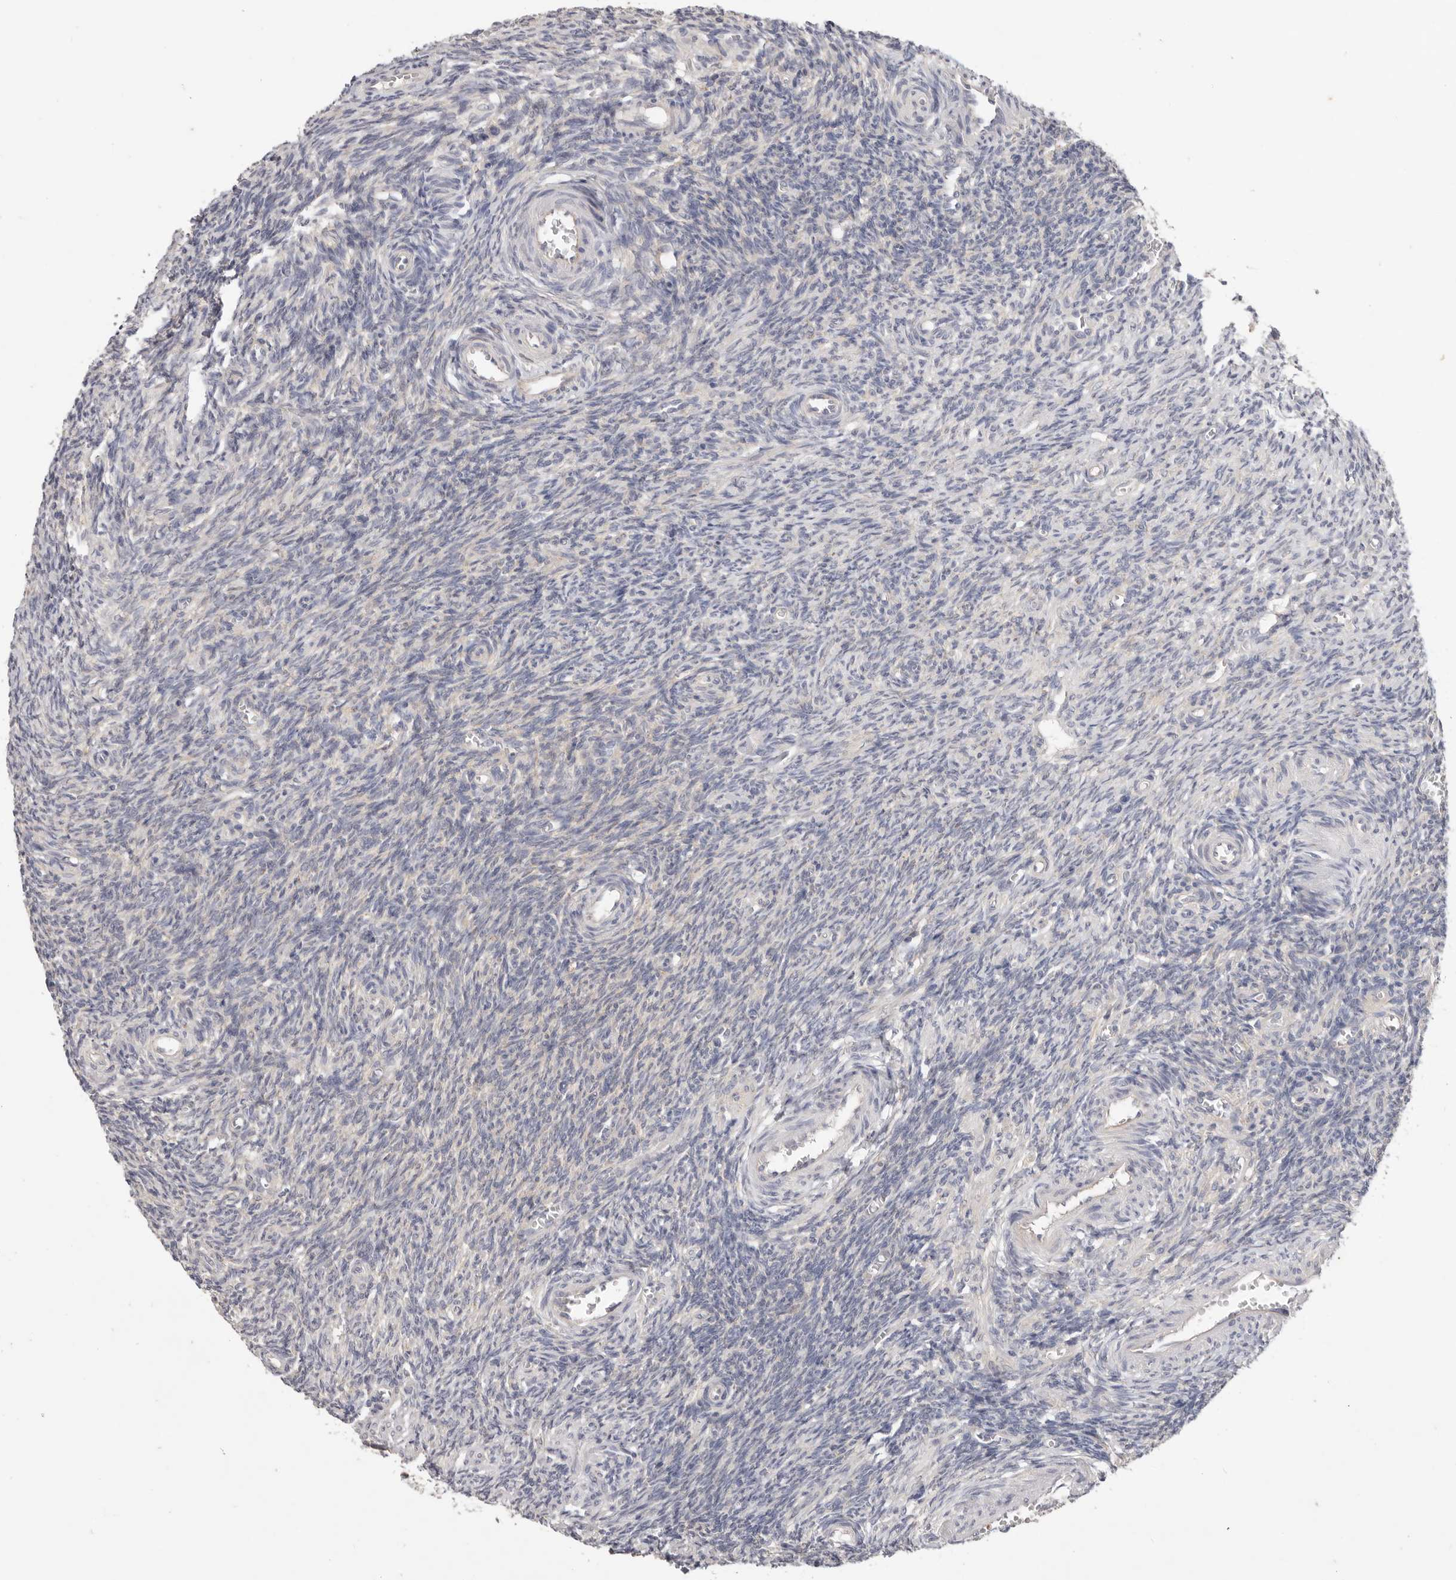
{"staining": {"intensity": "negative", "quantity": "none", "location": "none"}, "tissue": "ovary", "cell_type": "Follicle cells", "image_type": "normal", "snomed": [{"axis": "morphology", "description": "Normal tissue, NOS"}, {"axis": "topography", "description": "Ovary"}], "caption": "DAB immunohistochemical staining of normal ovary demonstrates no significant positivity in follicle cells. (DAB (3,3'-diaminobenzidine) immunohistochemistry (IHC) visualized using brightfield microscopy, high magnification).", "gene": "WDR77", "patient": {"sex": "female", "age": 27}}